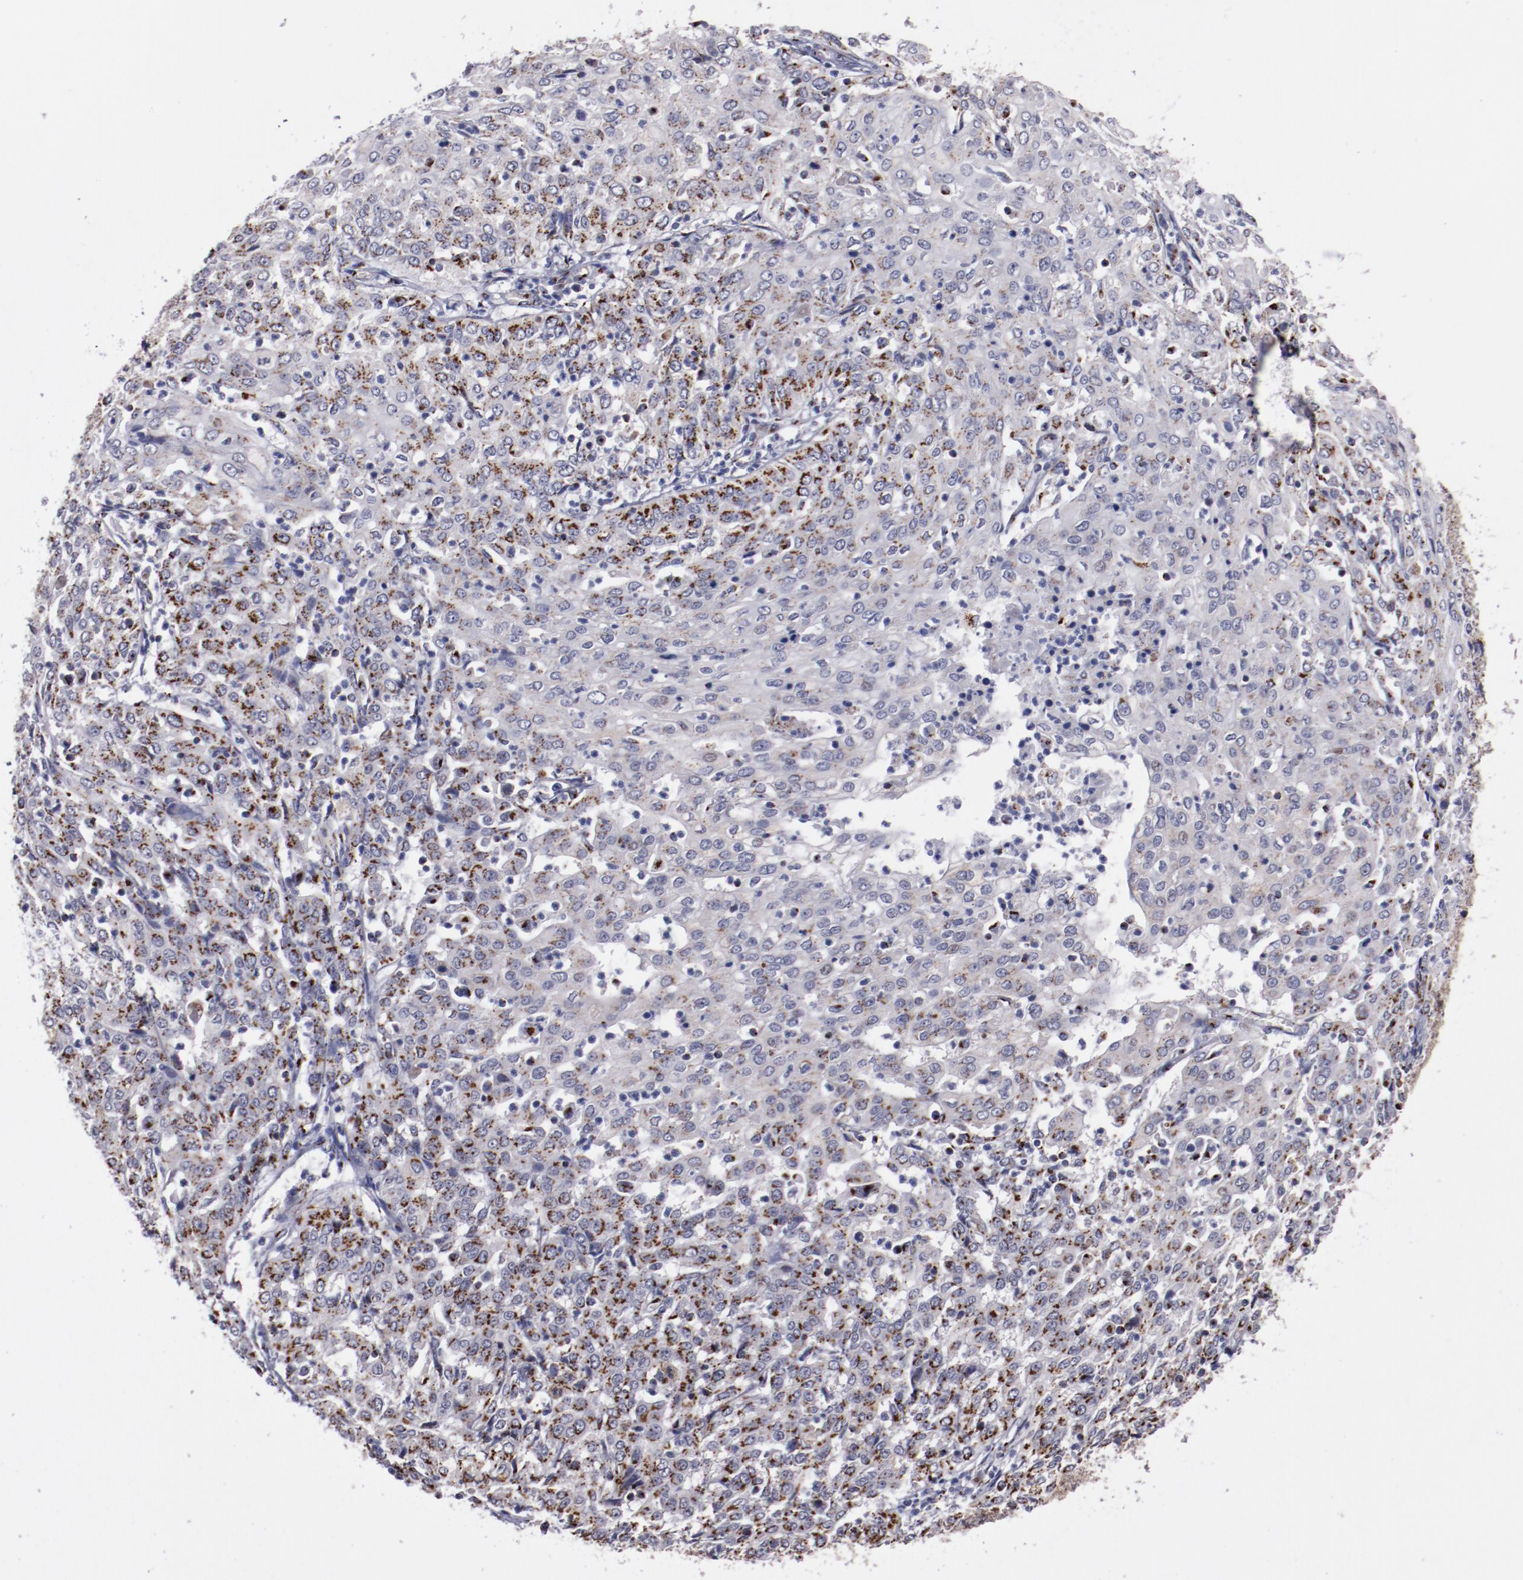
{"staining": {"intensity": "strong", "quantity": ">75%", "location": "cytoplasmic/membranous"}, "tissue": "cervical cancer", "cell_type": "Tumor cells", "image_type": "cancer", "snomed": [{"axis": "morphology", "description": "Squamous cell carcinoma, NOS"}, {"axis": "topography", "description": "Cervix"}], "caption": "Brown immunohistochemical staining in cervical squamous cell carcinoma exhibits strong cytoplasmic/membranous positivity in approximately >75% of tumor cells. (DAB IHC with brightfield microscopy, high magnification).", "gene": "GOLIM4", "patient": {"sex": "female", "age": 39}}